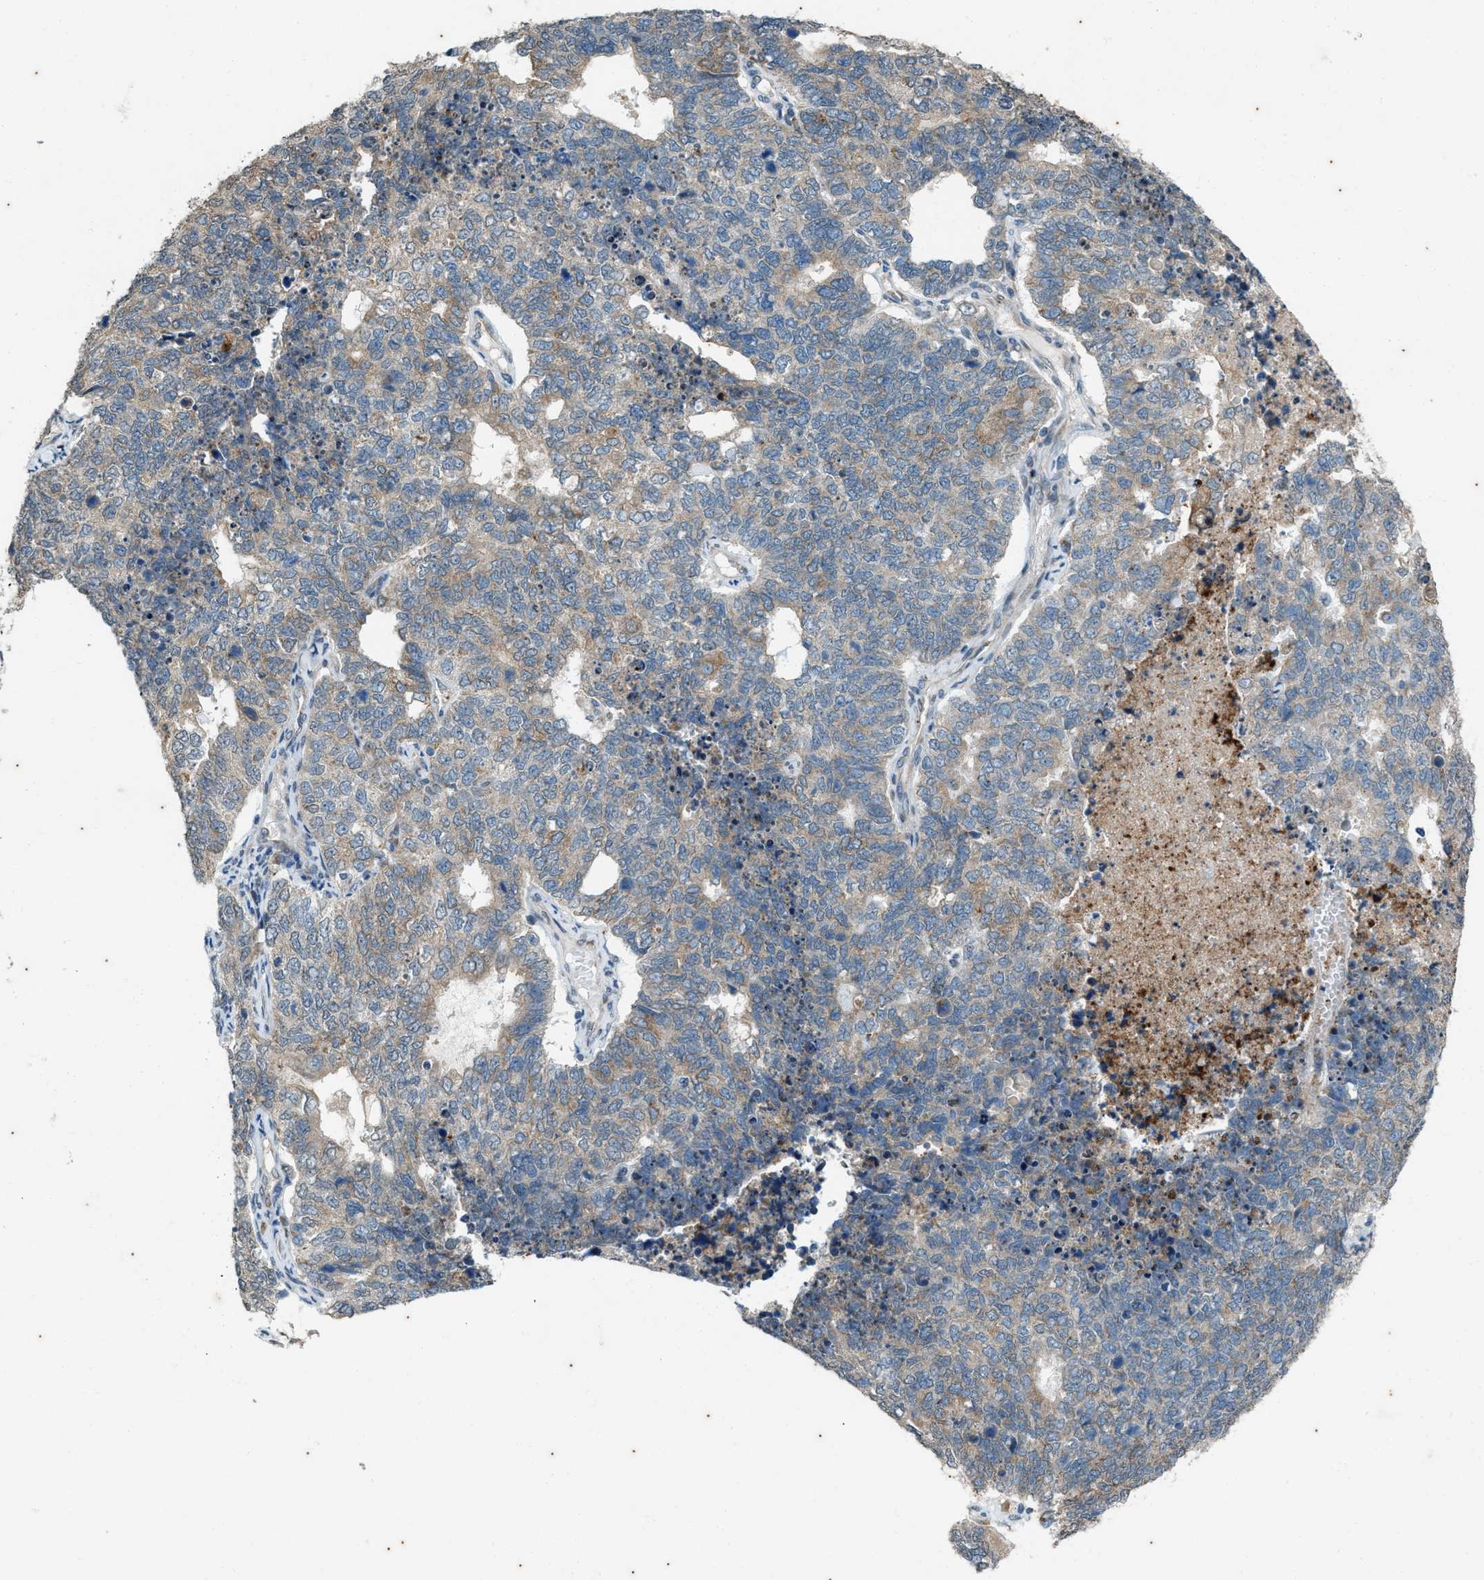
{"staining": {"intensity": "weak", "quantity": ">75%", "location": "cytoplasmic/membranous"}, "tissue": "cervical cancer", "cell_type": "Tumor cells", "image_type": "cancer", "snomed": [{"axis": "morphology", "description": "Squamous cell carcinoma, NOS"}, {"axis": "topography", "description": "Cervix"}], "caption": "Protein staining shows weak cytoplasmic/membranous expression in about >75% of tumor cells in squamous cell carcinoma (cervical).", "gene": "CHPF2", "patient": {"sex": "female", "age": 63}}